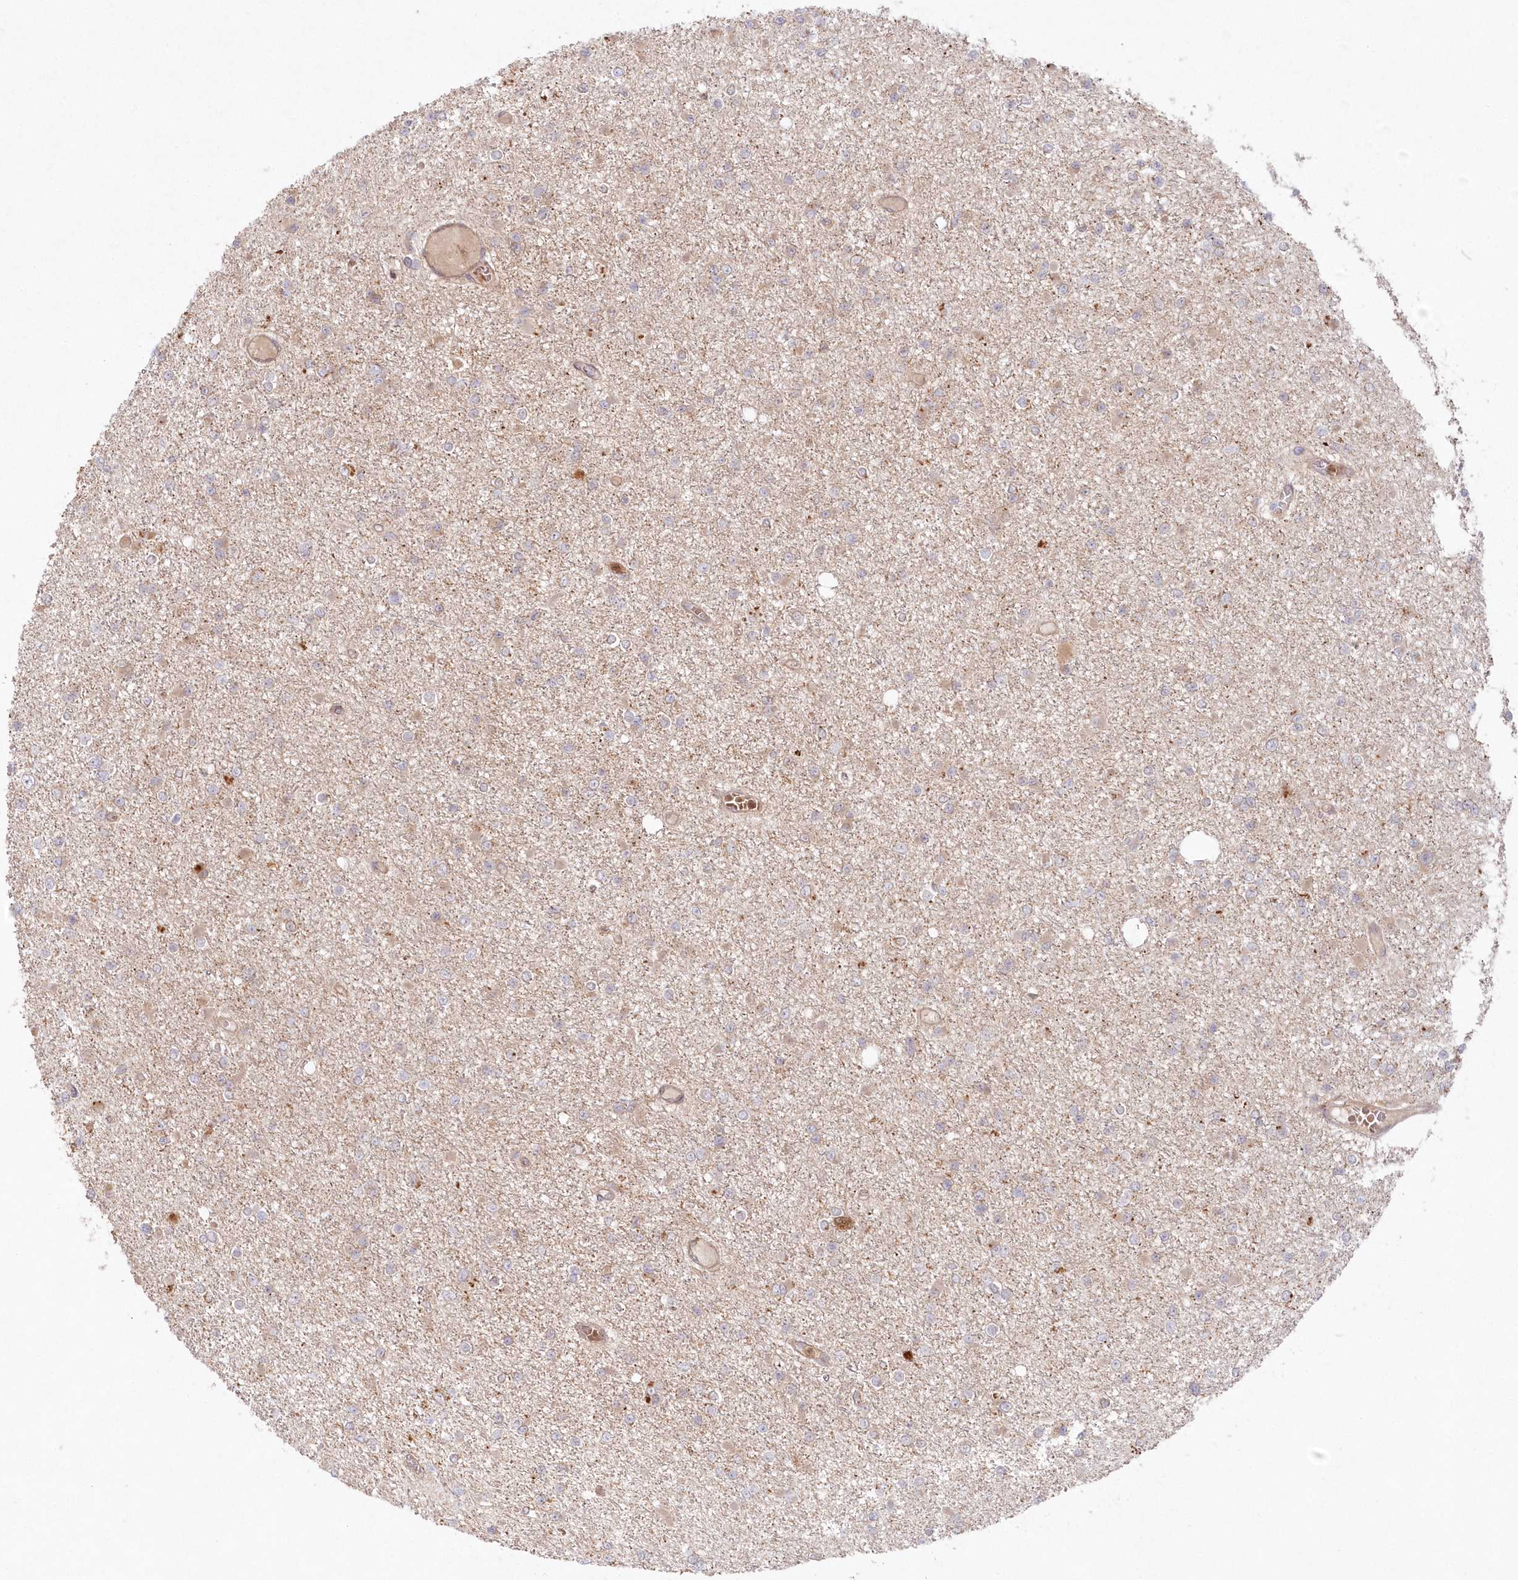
{"staining": {"intensity": "weak", "quantity": "<25%", "location": "cytoplasmic/membranous"}, "tissue": "glioma", "cell_type": "Tumor cells", "image_type": "cancer", "snomed": [{"axis": "morphology", "description": "Glioma, malignant, Low grade"}, {"axis": "topography", "description": "Brain"}], "caption": "A histopathology image of malignant glioma (low-grade) stained for a protein demonstrates no brown staining in tumor cells.", "gene": "GBE1", "patient": {"sex": "female", "age": 22}}